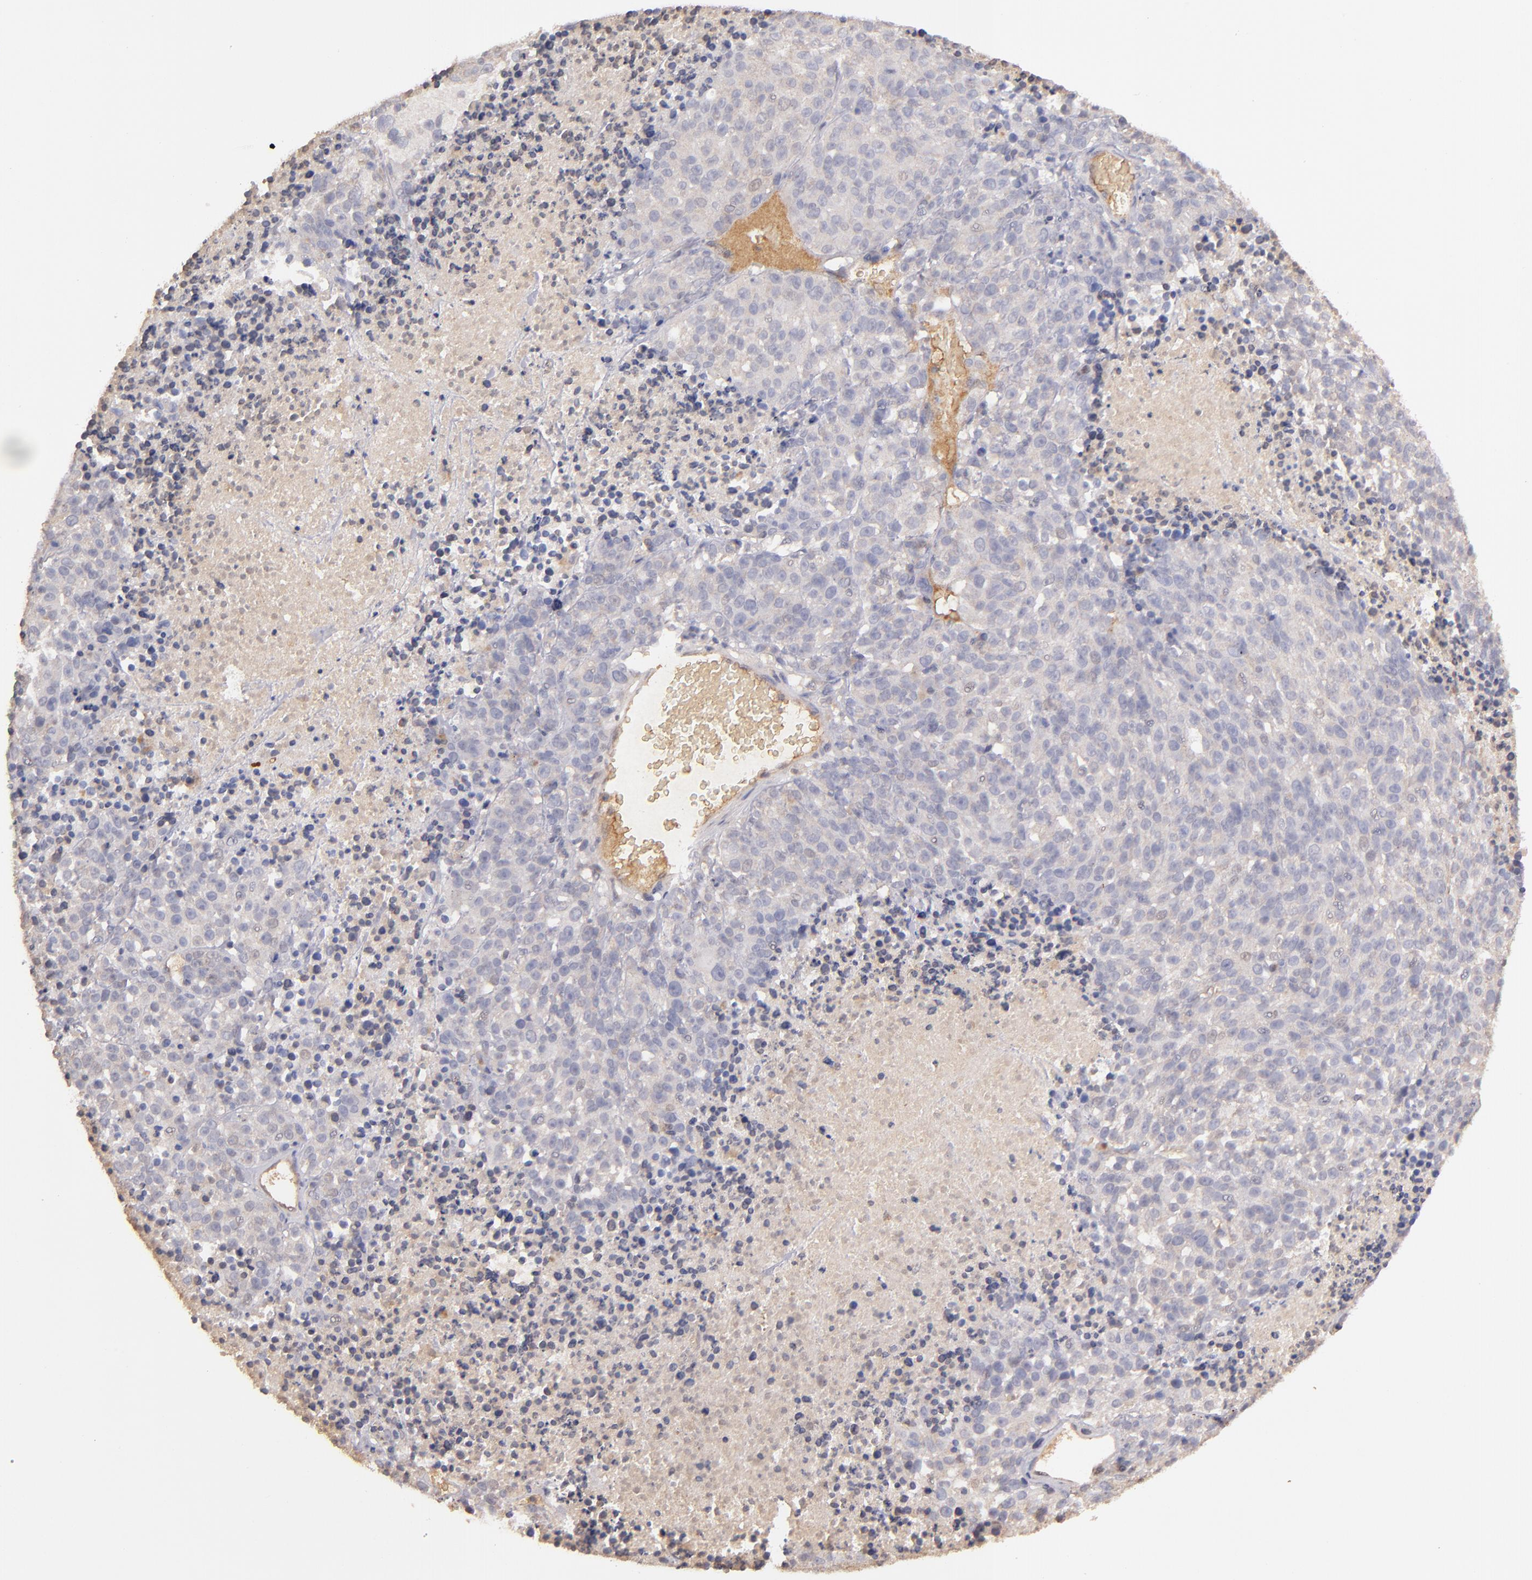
{"staining": {"intensity": "weak", "quantity": ">75%", "location": "cytoplasmic/membranous"}, "tissue": "melanoma", "cell_type": "Tumor cells", "image_type": "cancer", "snomed": [{"axis": "morphology", "description": "Malignant melanoma, Metastatic site"}, {"axis": "topography", "description": "Cerebral cortex"}], "caption": "Human melanoma stained with a protein marker shows weak staining in tumor cells.", "gene": "SERPINC1", "patient": {"sex": "female", "age": 52}}